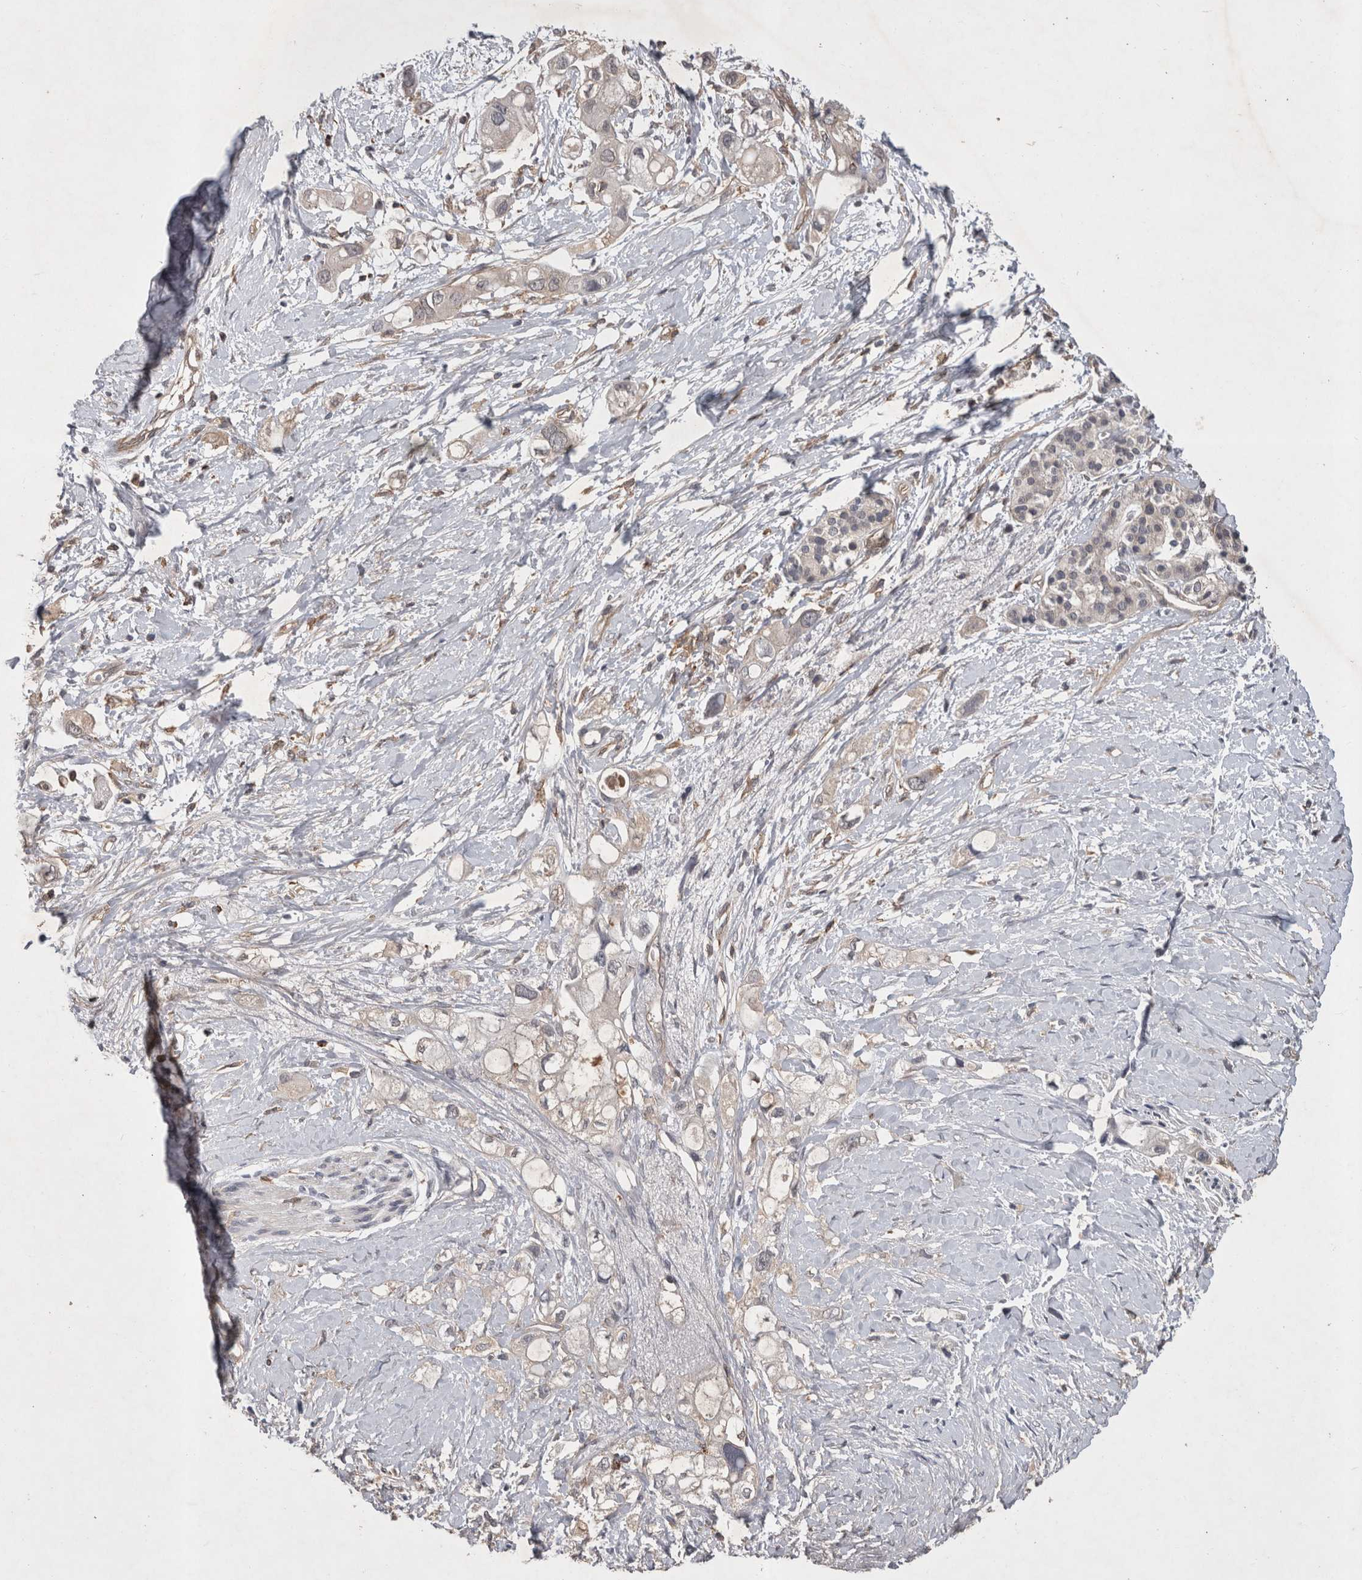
{"staining": {"intensity": "negative", "quantity": "none", "location": "none"}, "tissue": "pancreatic cancer", "cell_type": "Tumor cells", "image_type": "cancer", "snomed": [{"axis": "morphology", "description": "Adenocarcinoma, NOS"}, {"axis": "topography", "description": "Pancreas"}], "caption": "A photomicrograph of human adenocarcinoma (pancreatic) is negative for staining in tumor cells.", "gene": "SPATA48", "patient": {"sex": "female", "age": 56}}